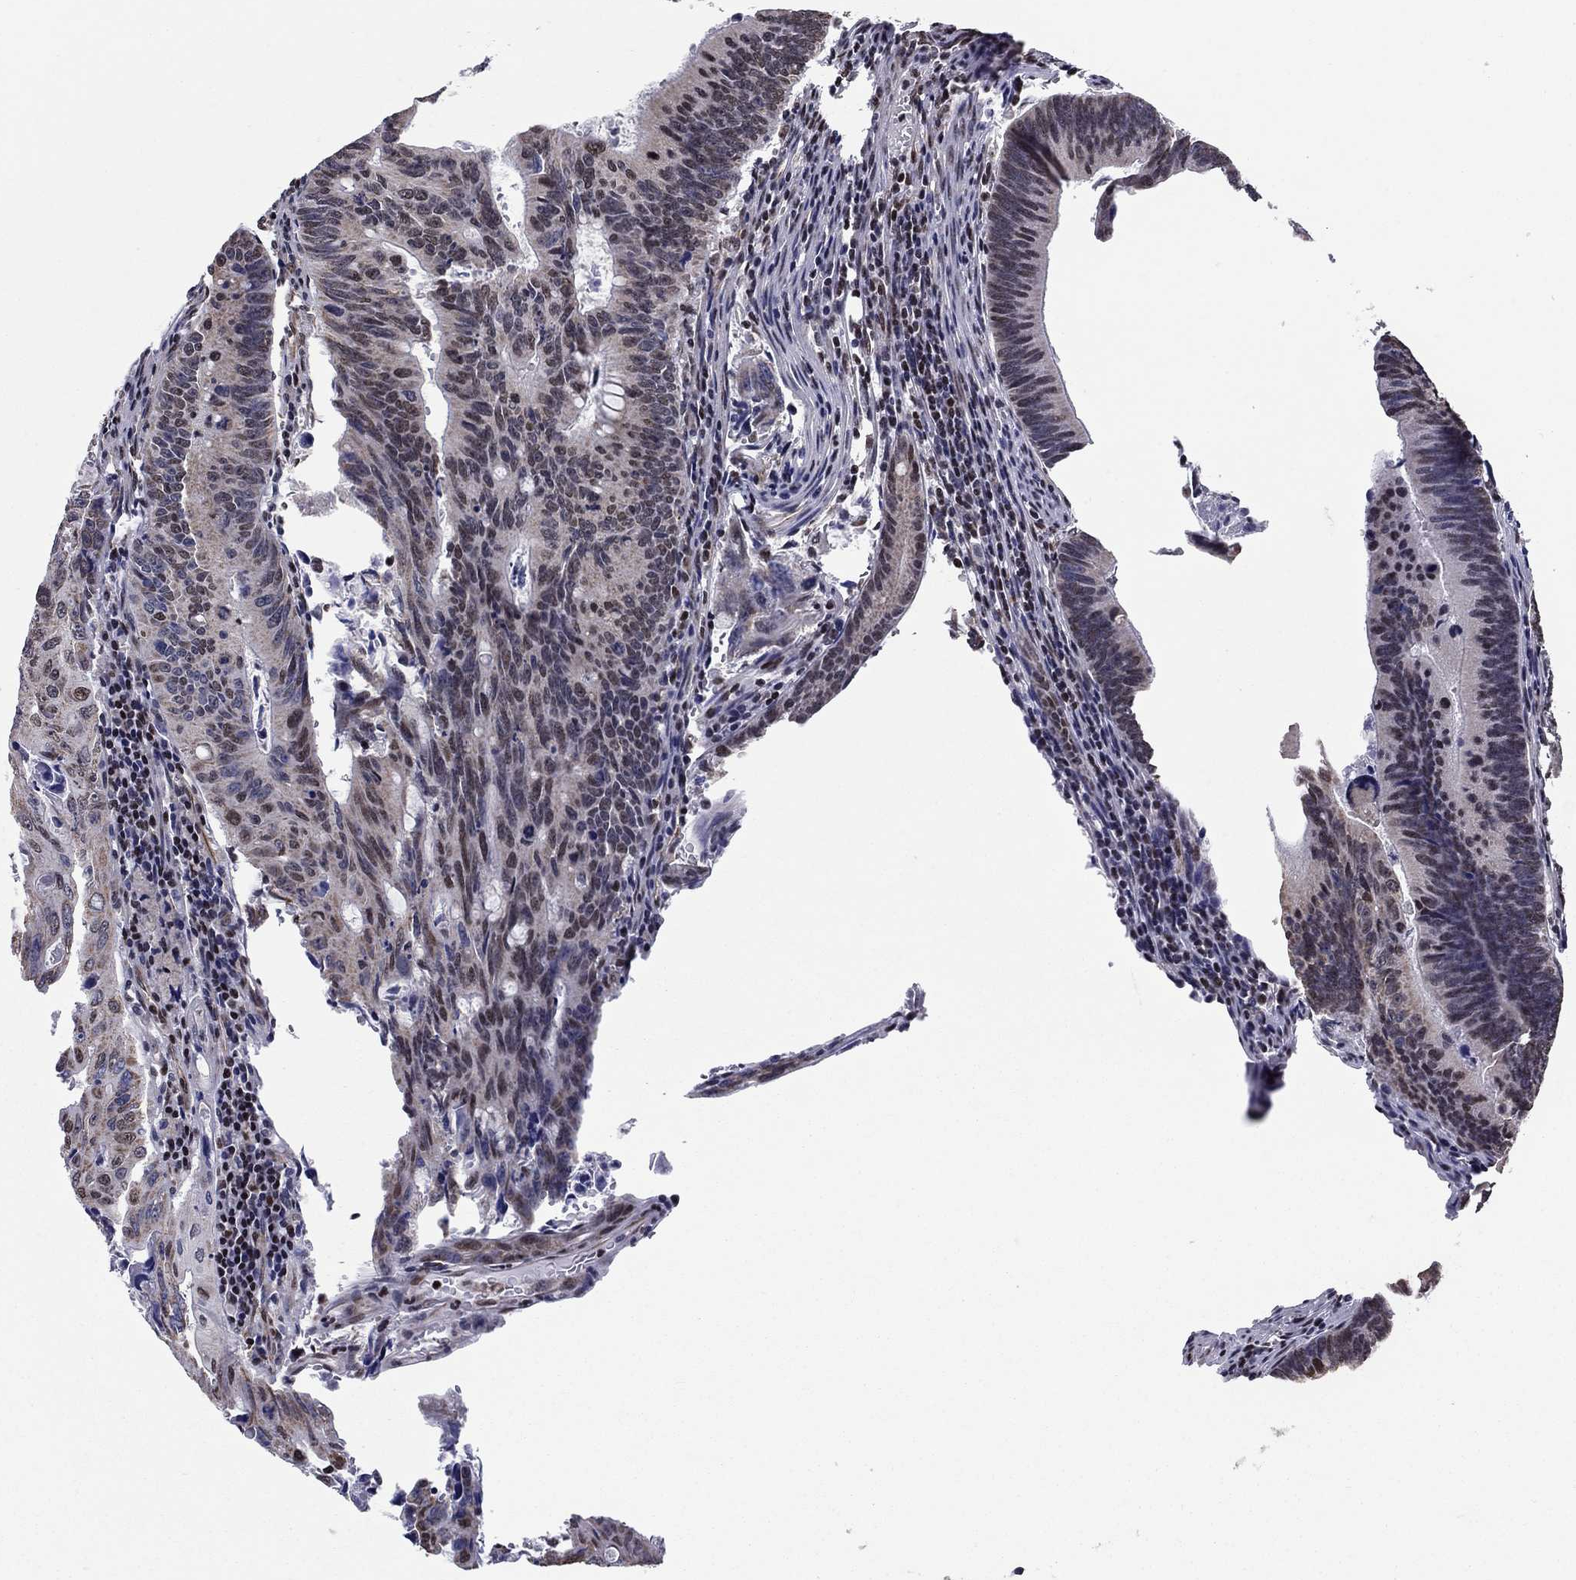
{"staining": {"intensity": "weak", "quantity": "<25%", "location": "cytoplasmic/membranous,nuclear"}, "tissue": "colorectal cancer", "cell_type": "Tumor cells", "image_type": "cancer", "snomed": [{"axis": "morphology", "description": "Adenocarcinoma, NOS"}, {"axis": "topography", "description": "Colon"}], "caption": "Tumor cells show no significant staining in colorectal cancer (adenocarcinoma).", "gene": "N4BP2", "patient": {"sex": "female", "age": 87}}